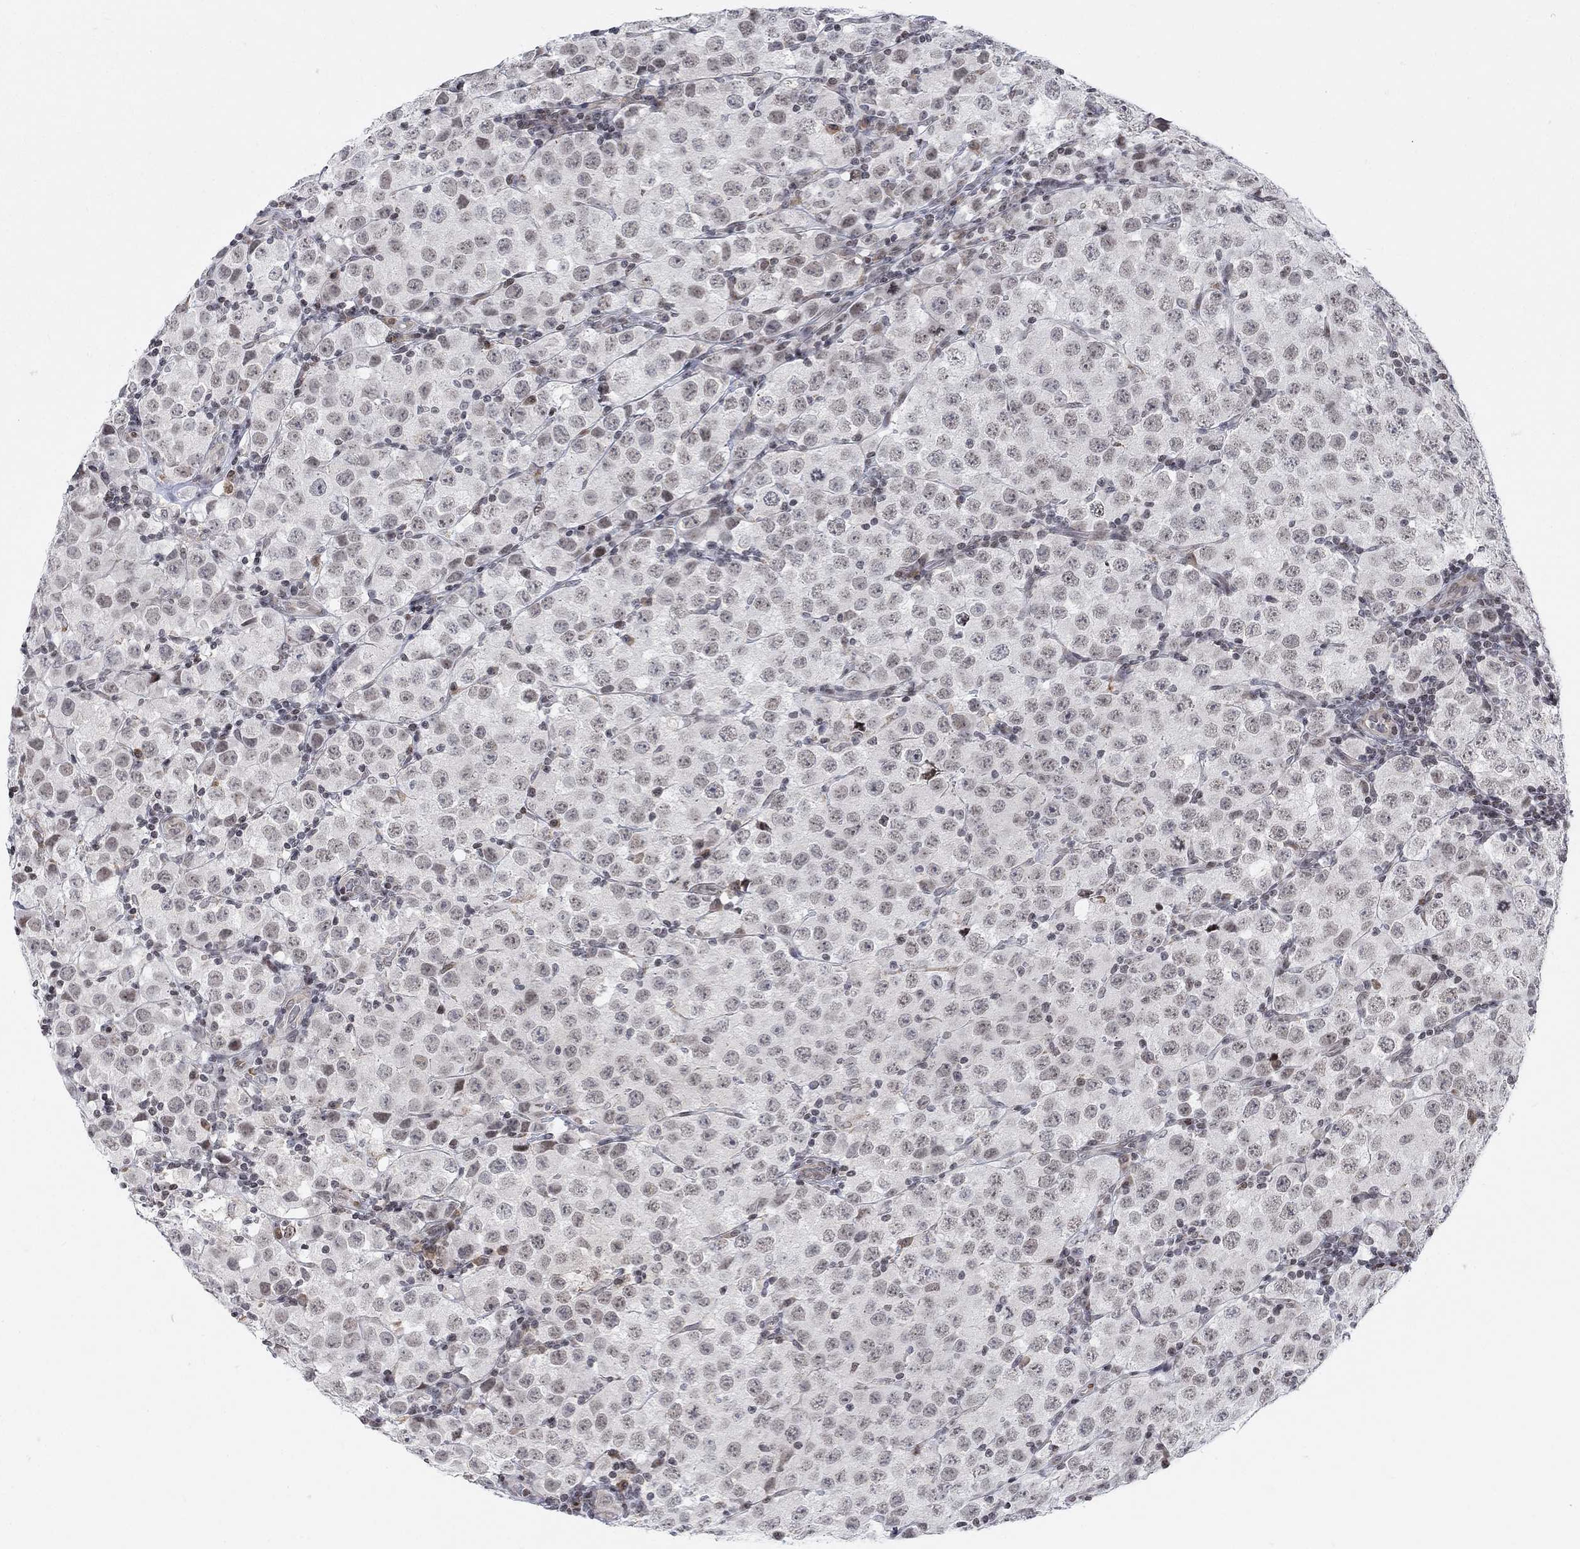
{"staining": {"intensity": "negative", "quantity": "none", "location": "none"}, "tissue": "testis cancer", "cell_type": "Tumor cells", "image_type": "cancer", "snomed": [{"axis": "morphology", "description": "Seminoma, NOS"}, {"axis": "topography", "description": "Testis"}], "caption": "Immunohistochemical staining of human testis cancer (seminoma) reveals no significant positivity in tumor cells. The staining is performed using DAB (3,3'-diaminobenzidine) brown chromogen with nuclei counter-stained in using hematoxylin.", "gene": "ABHD14A", "patient": {"sex": "male", "age": 34}}